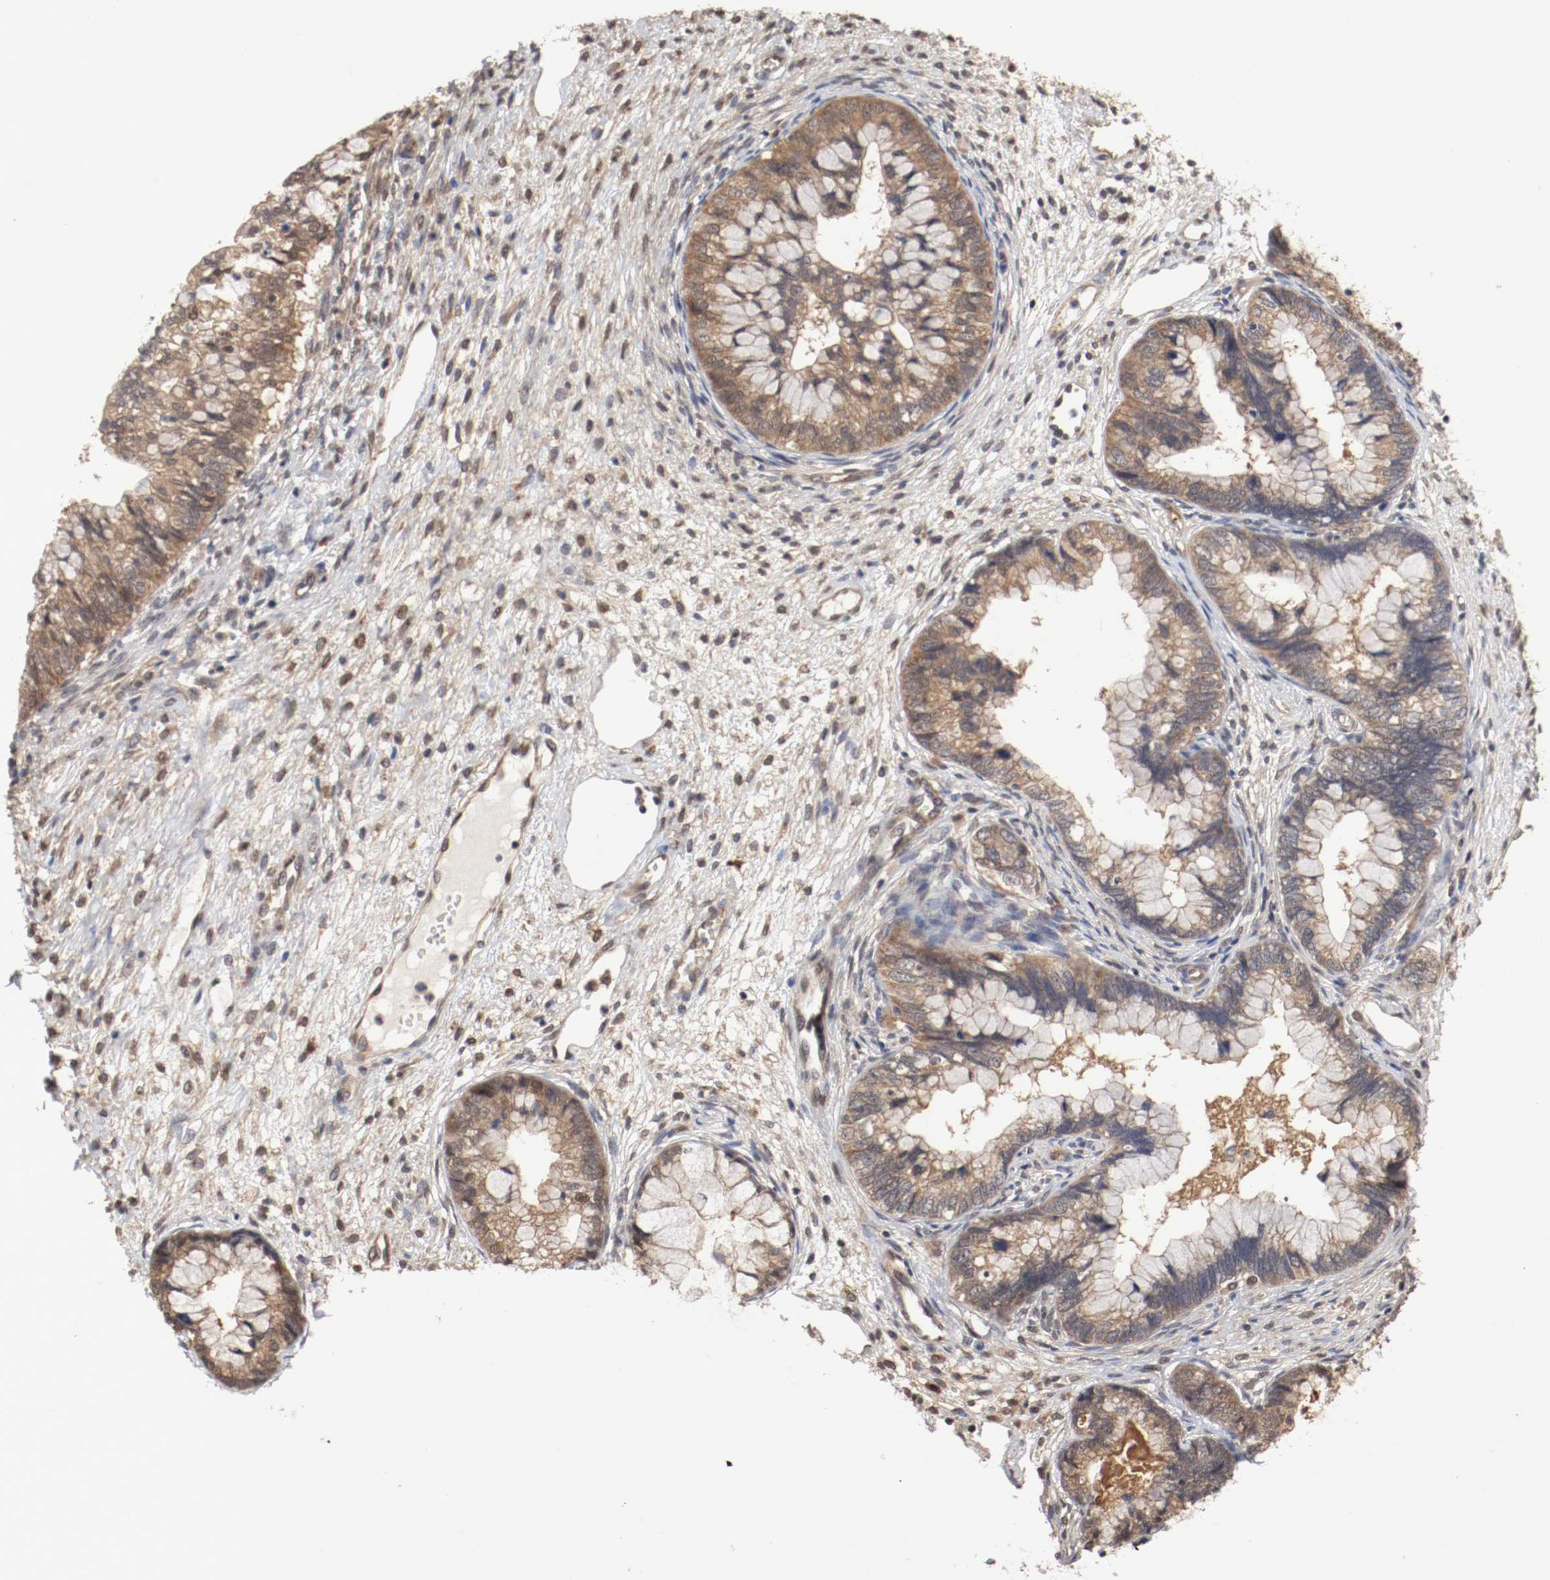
{"staining": {"intensity": "moderate", "quantity": ">75%", "location": "cytoplasmic/membranous"}, "tissue": "cervical cancer", "cell_type": "Tumor cells", "image_type": "cancer", "snomed": [{"axis": "morphology", "description": "Adenocarcinoma, NOS"}, {"axis": "topography", "description": "Cervix"}], "caption": "Immunohistochemistry (IHC) photomicrograph of cervical adenocarcinoma stained for a protein (brown), which demonstrates medium levels of moderate cytoplasmic/membranous staining in about >75% of tumor cells.", "gene": "AFG3L2", "patient": {"sex": "female", "age": 44}}